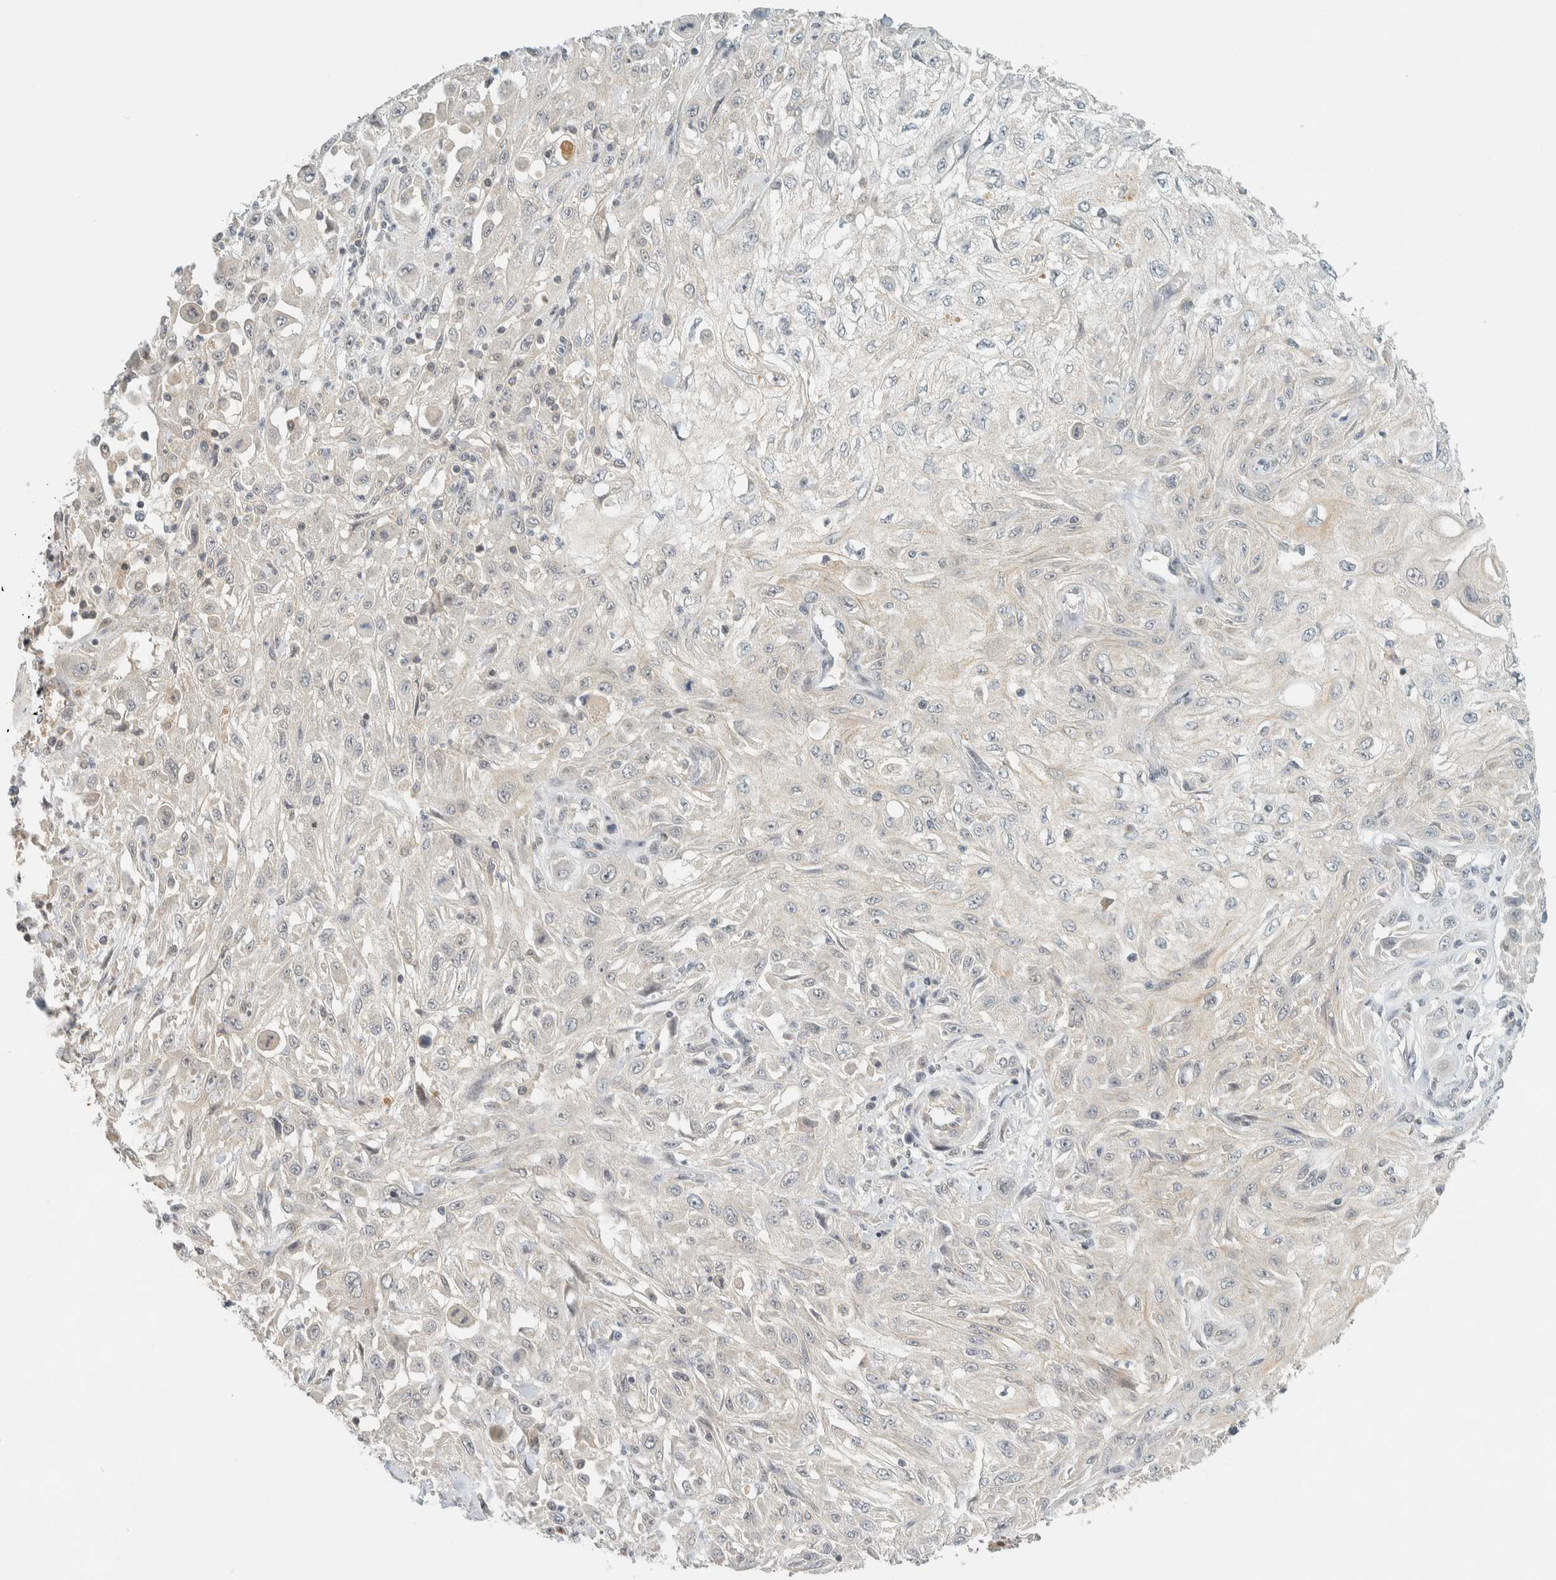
{"staining": {"intensity": "negative", "quantity": "none", "location": "none"}, "tissue": "skin cancer", "cell_type": "Tumor cells", "image_type": "cancer", "snomed": [{"axis": "morphology", "description": "Squamous cell carcinoma, NOS"}, {"axis": "morphology", "description": "Squamous cell carcinoma, metastatic, NOS"}, {"axis": "topography", "description": "Skin"}, {"axis": "topography", "description": "Lymph node"}], "caption": "Immunohistochemical staining of human skin cancer shows no significant expression in tumor cells.", "gene": "KIFAP3", "patient": {"sex": "male", "age": 75}}